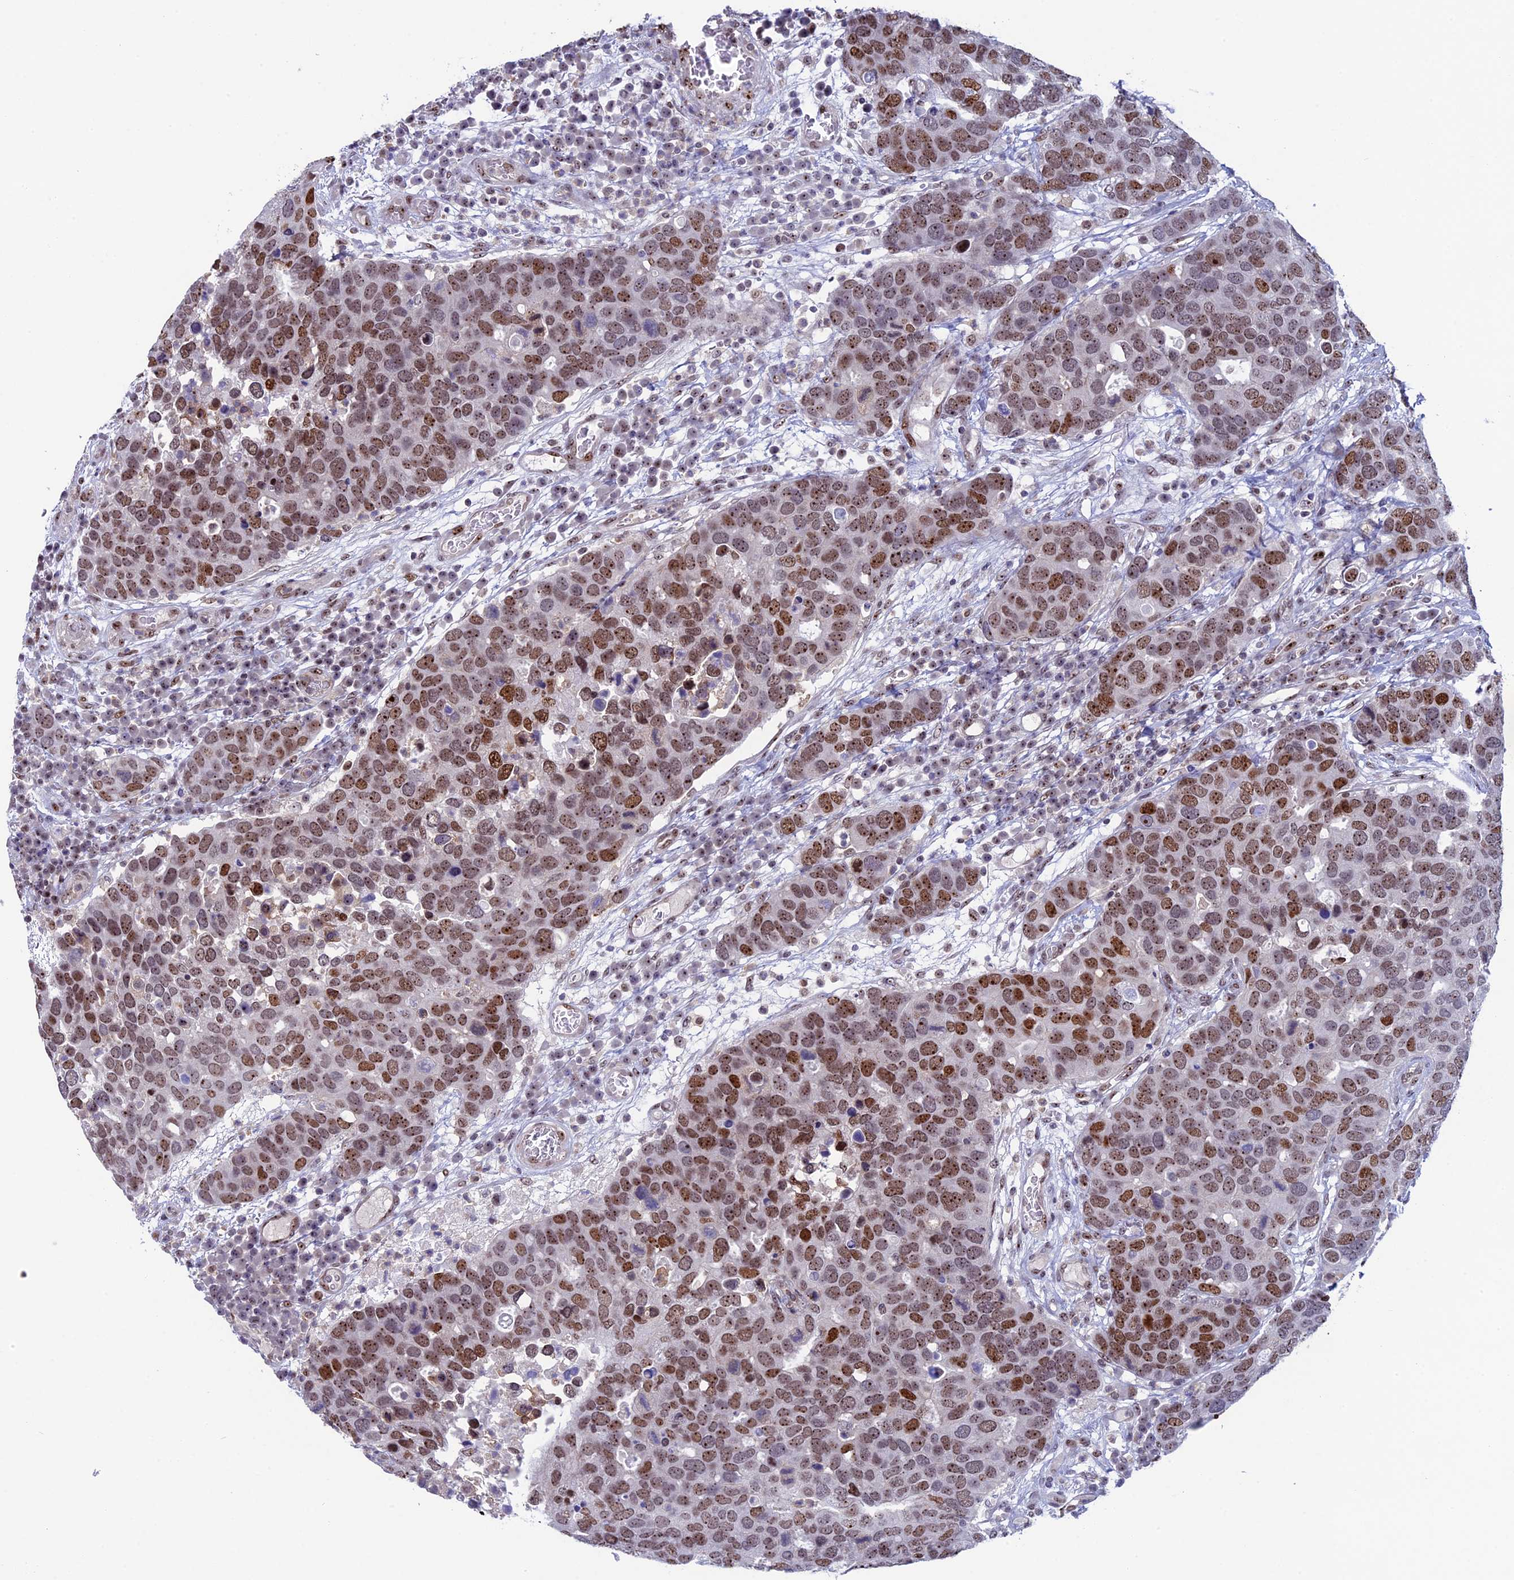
{"staining": {"intensity": "moderate", "quantity": ">75%", "location": "nuclear"}, "tissue": "breast cancer", "cell_type": "Tumor cells", "image_type": "cancer", "snomed": [{"axis": "morphology", "description": "Duct carcinoma"}, {"axis": "topography", "description": "Breast"}], "caption": "Immunohistochemical staining of breast cancer (infiltrating ductal carcinoma) exhibits medium levels of moderate nuclear protein staining in about >75% of tumor cells.", "gene": "CCDC86", "patient": {"sex": "female", "age": 83}}